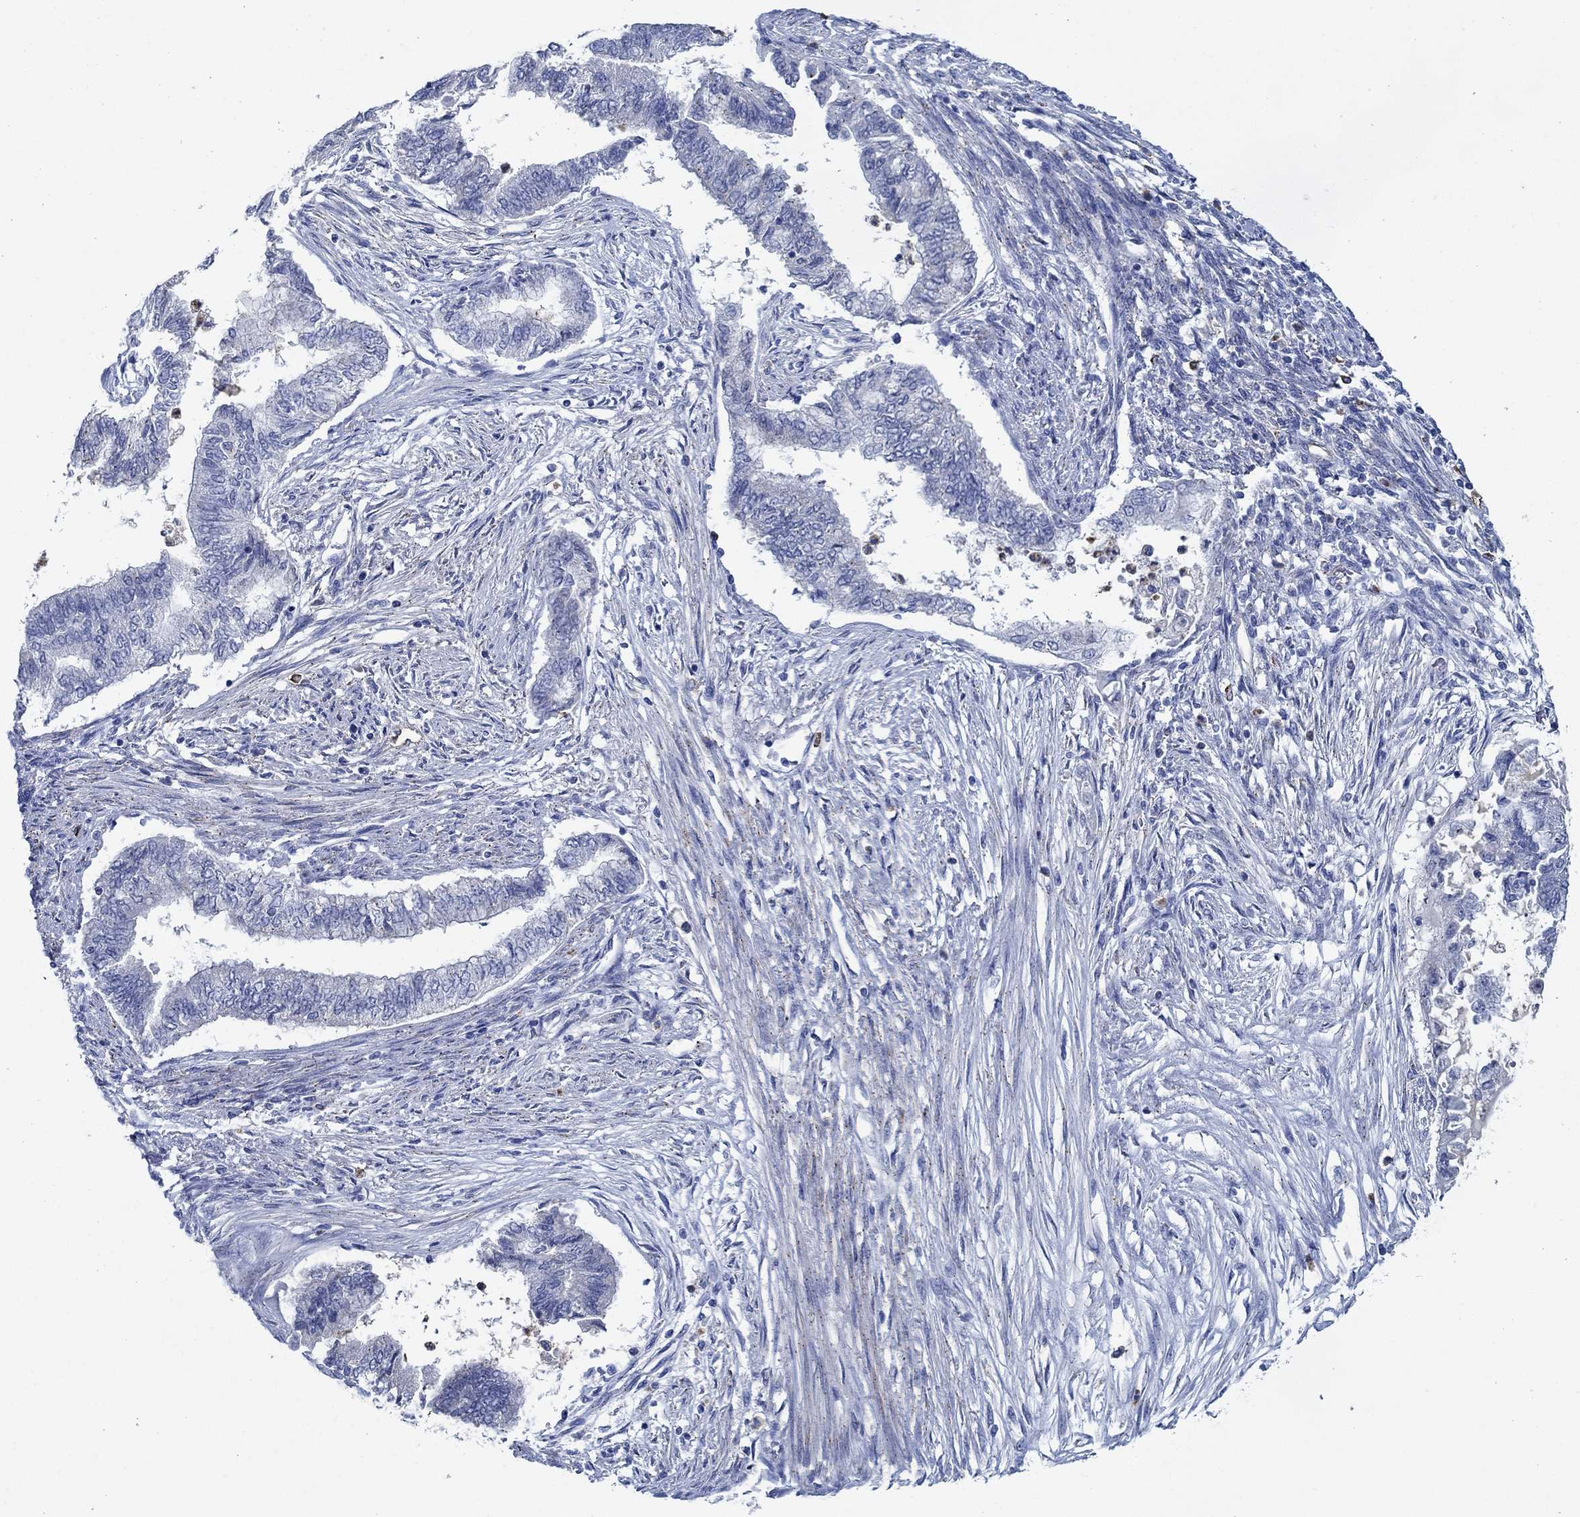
{"staining": {"intensity": "negative", "quantity": "none", "location": "none"}, "tissue": "endometrial cancer", "cell_type": "Tumor cells", "image_type": "cancer", "snomed": [{"axis": "morphology", "description": "Adenocarcinoma, NOS"}, {"axis": "topography", "description": "Endometrium"}], "caption": "Immunohistochemistry of endometrial adenocarcinoma displays no positivity in tumor cells.", "gene": "CPM", "patient": {"sex": "female", "age": 65}}